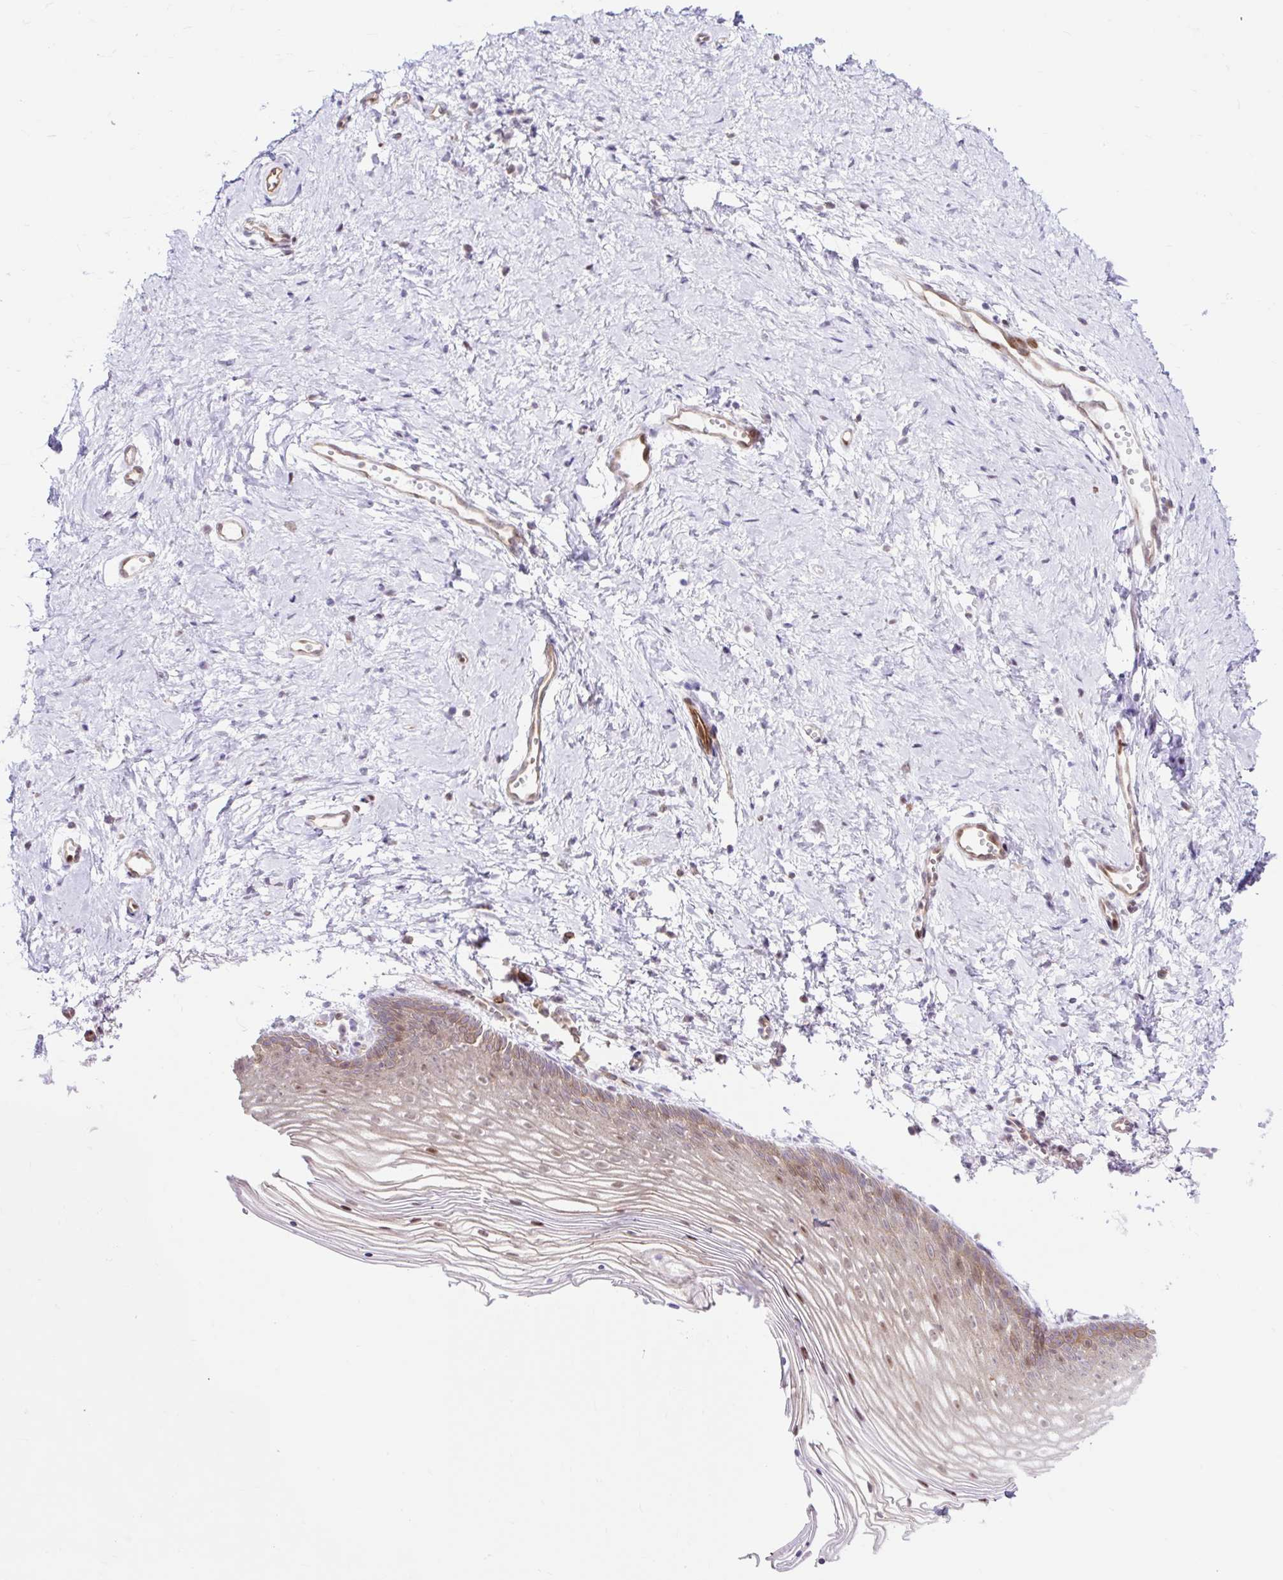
{"staining": {"intensity": "moderate", "quantity": "25%-75%", "location": "nuclear"}, "tissue": "vagina", "cell_type": "Squamous epithelial cells", "image_type": "normal", "snomed": [{"axis": "morphology", "description": "Normal tissue, NOS"}, {"axis": "topography", "description": "Vagina"}], "caption": "Immunohistochemistry (IHC) image of benign vagina stained for a protein (brown), which demonstrates medium levels of moderate nuclear expression in approximately 25%-75% of squamous epithelial cells.", "gene": "HIP1R", "patient": {"sex": "female", "age": 56}}